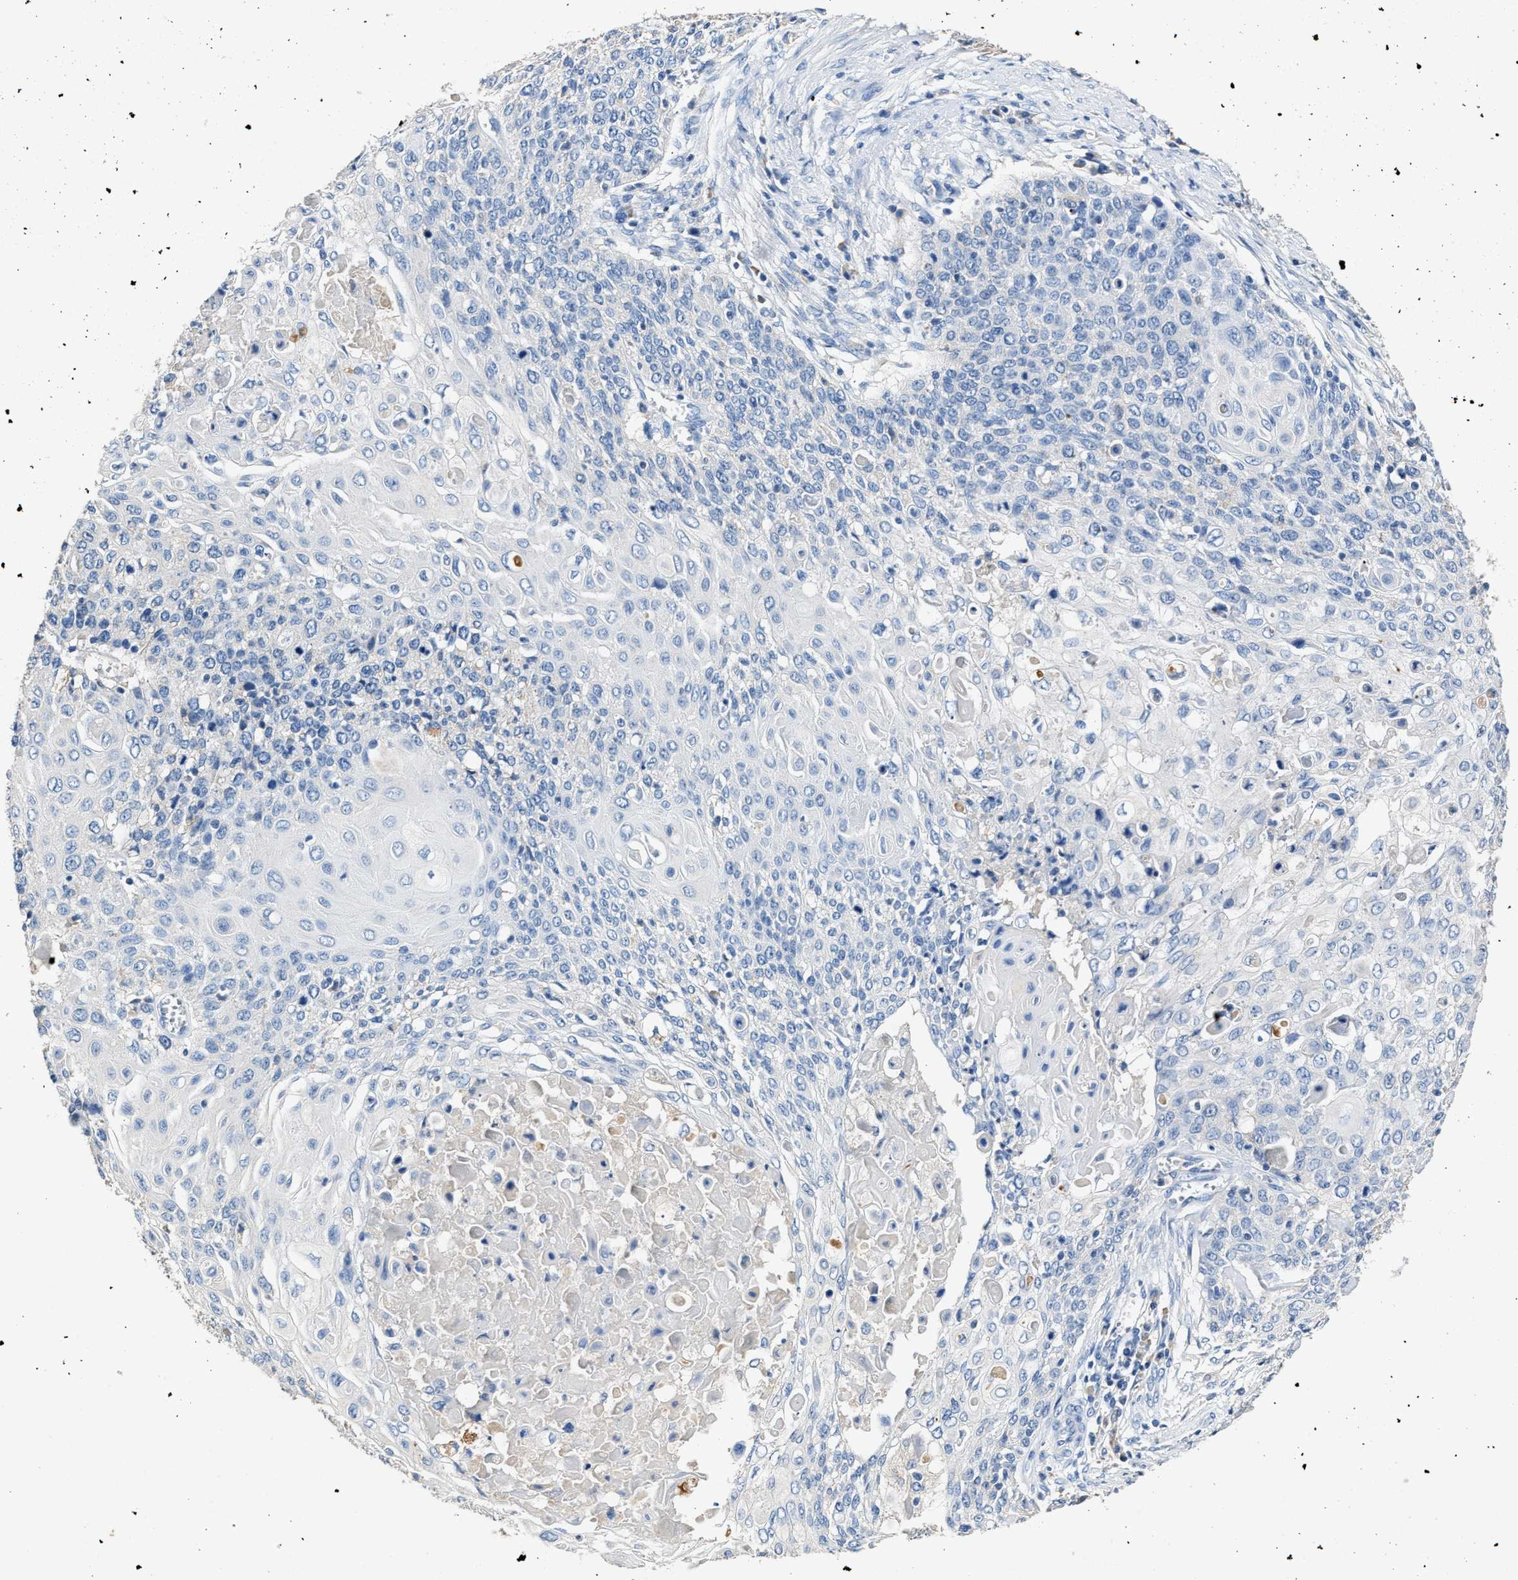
{"staining": {"intensity": "negative", "quantity": "none", "location": "none"}, "tissue": "cervical cancer", "cell_type": "Tumor cells", "image_type": "cancer", "snomed": [{"axis": "morphology", "description": "Squamous cell carcinoma, NOS"}, {"axis": "topography", "description": "Cervix"}], "caption": "There is no significant positivity in tumor cells of cervical cancer. (DAB immunohistochemistry with hematoxylin counter stain).", "gene": "SLCO2B1", "patient": {"sex": "female", "age": 39}}